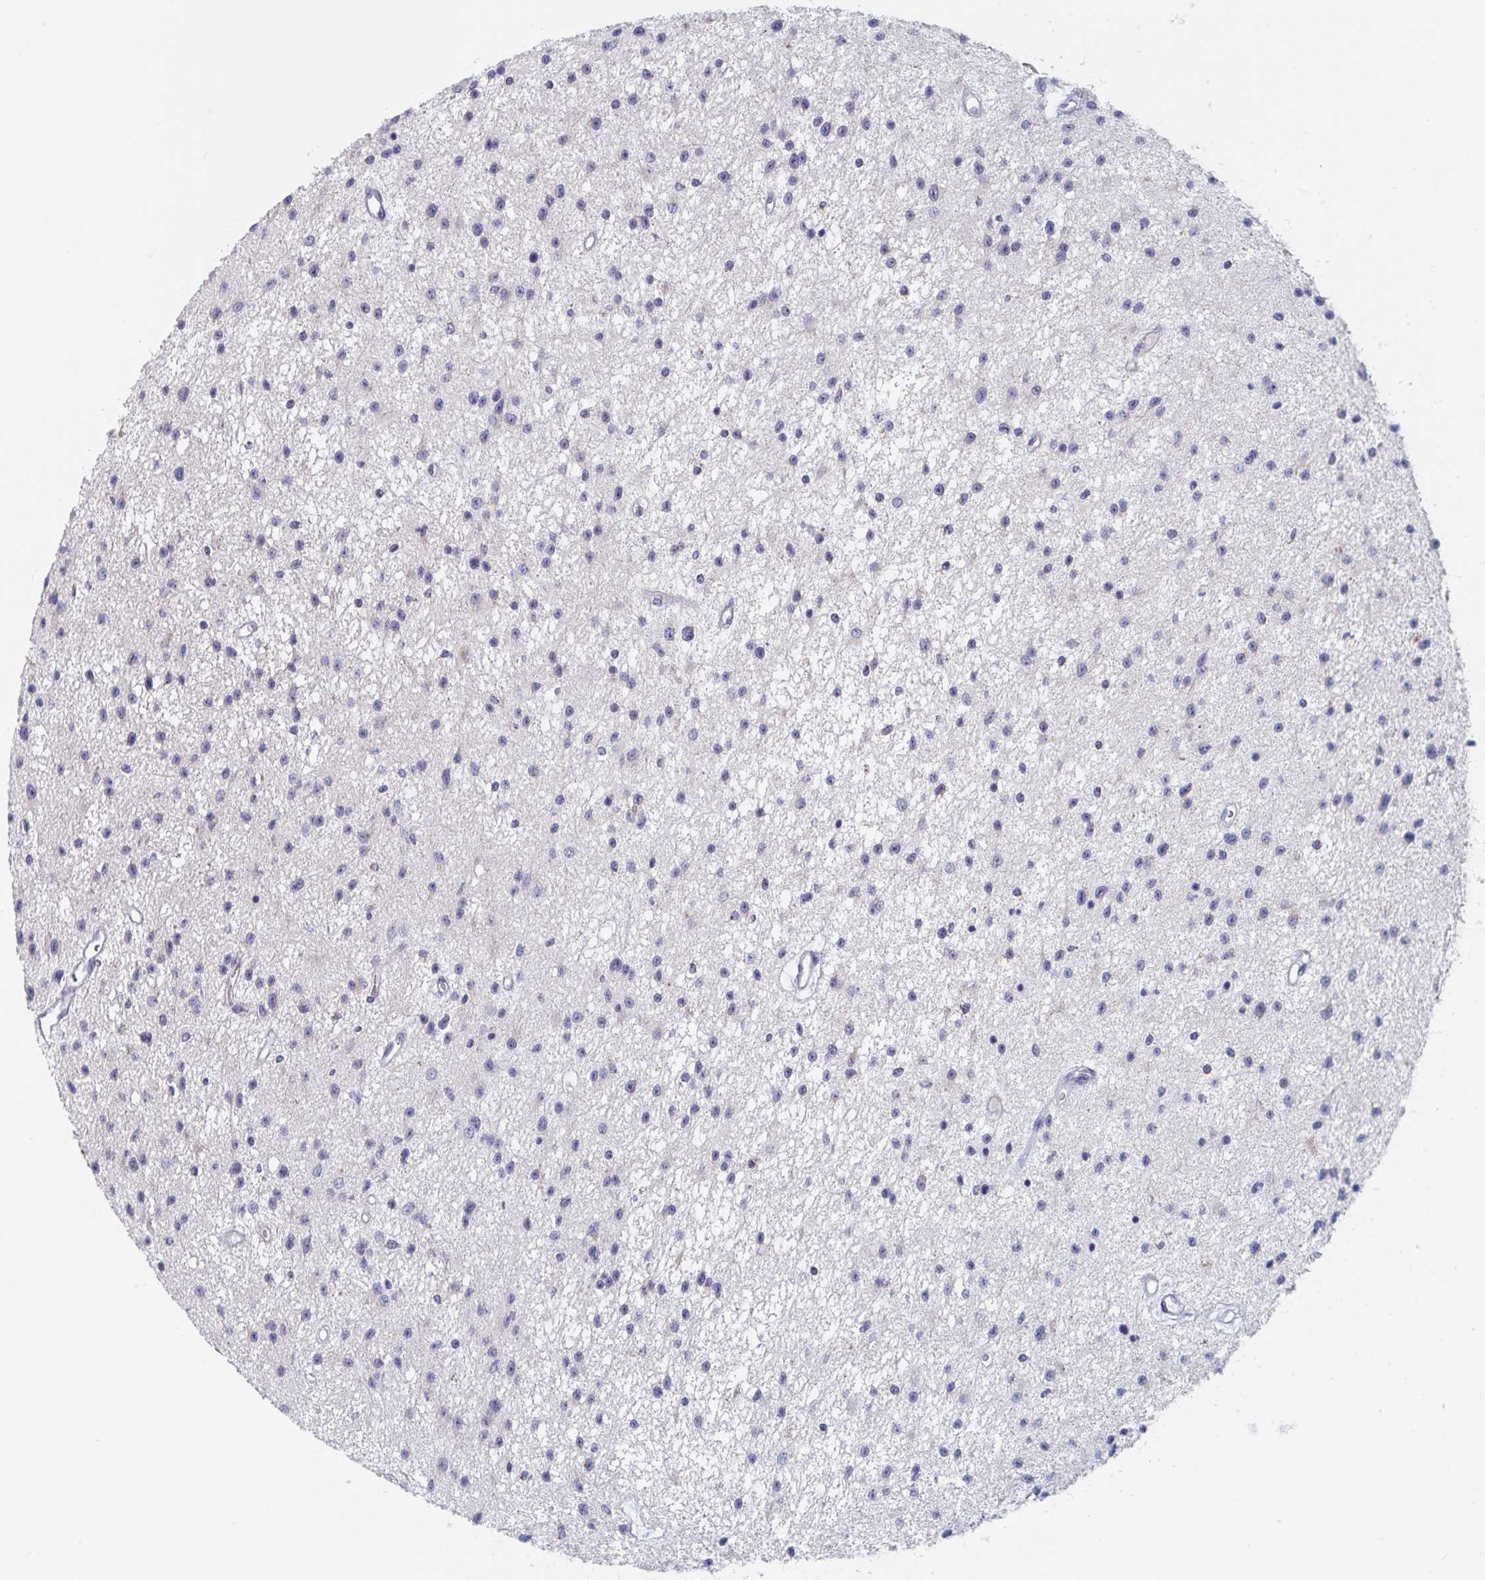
{"staining": {"intensity": "negative", "quantity": "none", "location": "none"}, "tissue": "glioma", "cell_type": "Tumor cells", "image_type": "cancer", "snomed": [{"axis": "morphology", "description": "Glioma, malignant, Low grade"}, {"axis": "topography", "description": "Brain"}], "caption": "Malignant low-grade glioma was stained to show a protein in brown. There is no significant staining in tumor cells.", "gene": "MRPL53", "patient": {"sex": "male", "age": 43}}